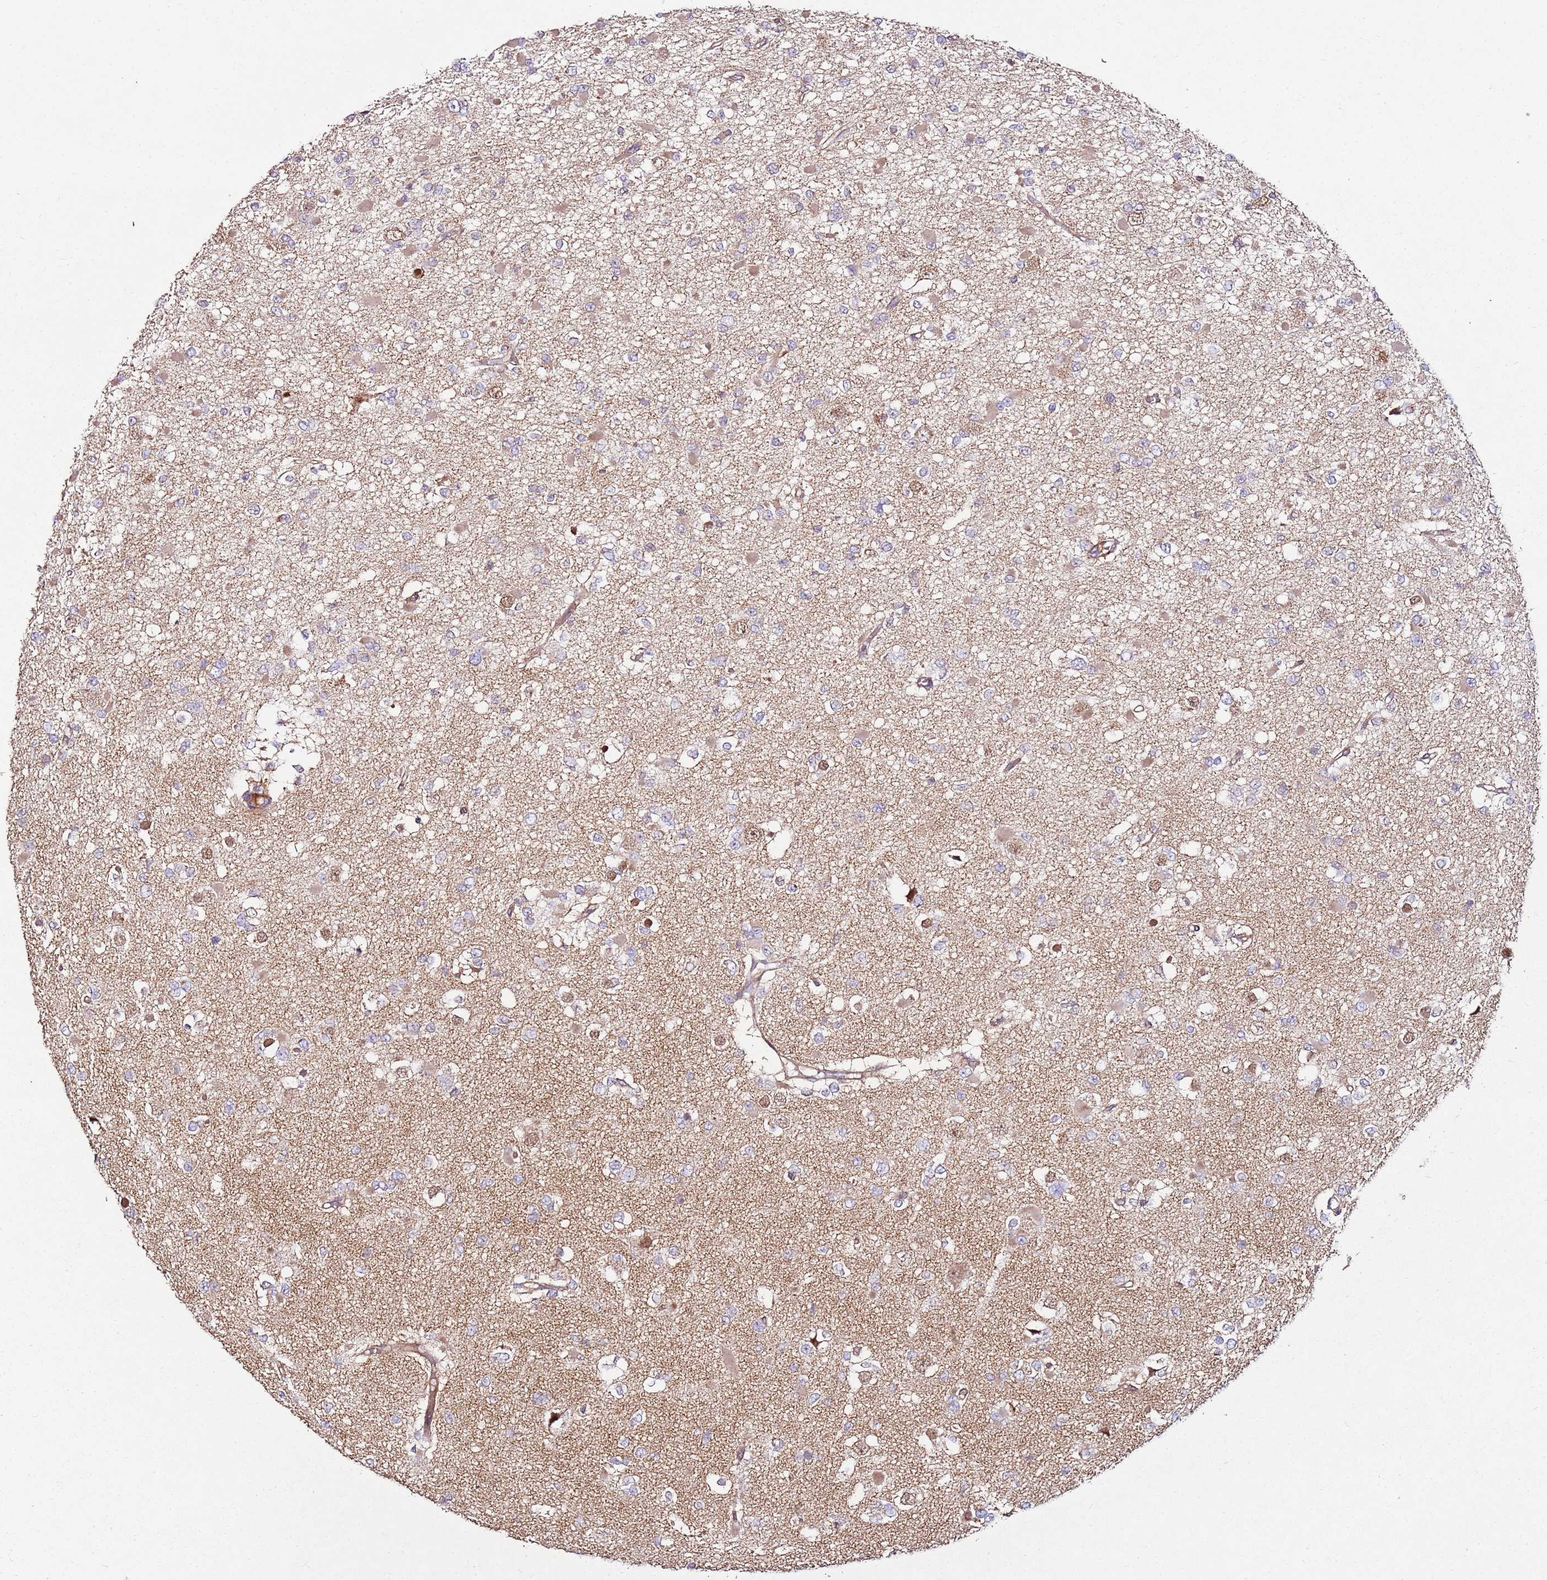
{"staining": {"intensity": "weak", "quantity": "<25%", "location": "cytoplasmic/membranous"}, "tissue": "glioma", "cell_type": "Tumor cells", "image_type": "cancer", "snomed": [{"axis": "morphology", "description": "Glioma, malignant, Low grade"}, {"axis": "topography", "description": "Brain"}], "caption": "Immunohistochemistry (IHC) histopathology image of human malignant glioma (low-grade) stained for a protein (brown), which shows no positivity in tumor cells. (Brightfield microscopy of DAB (3,3'-diaminobenzidine) IHC at high magnification).", "gene": "KRTAP21-3", "patient": {"sex": "female", "age": 22}}